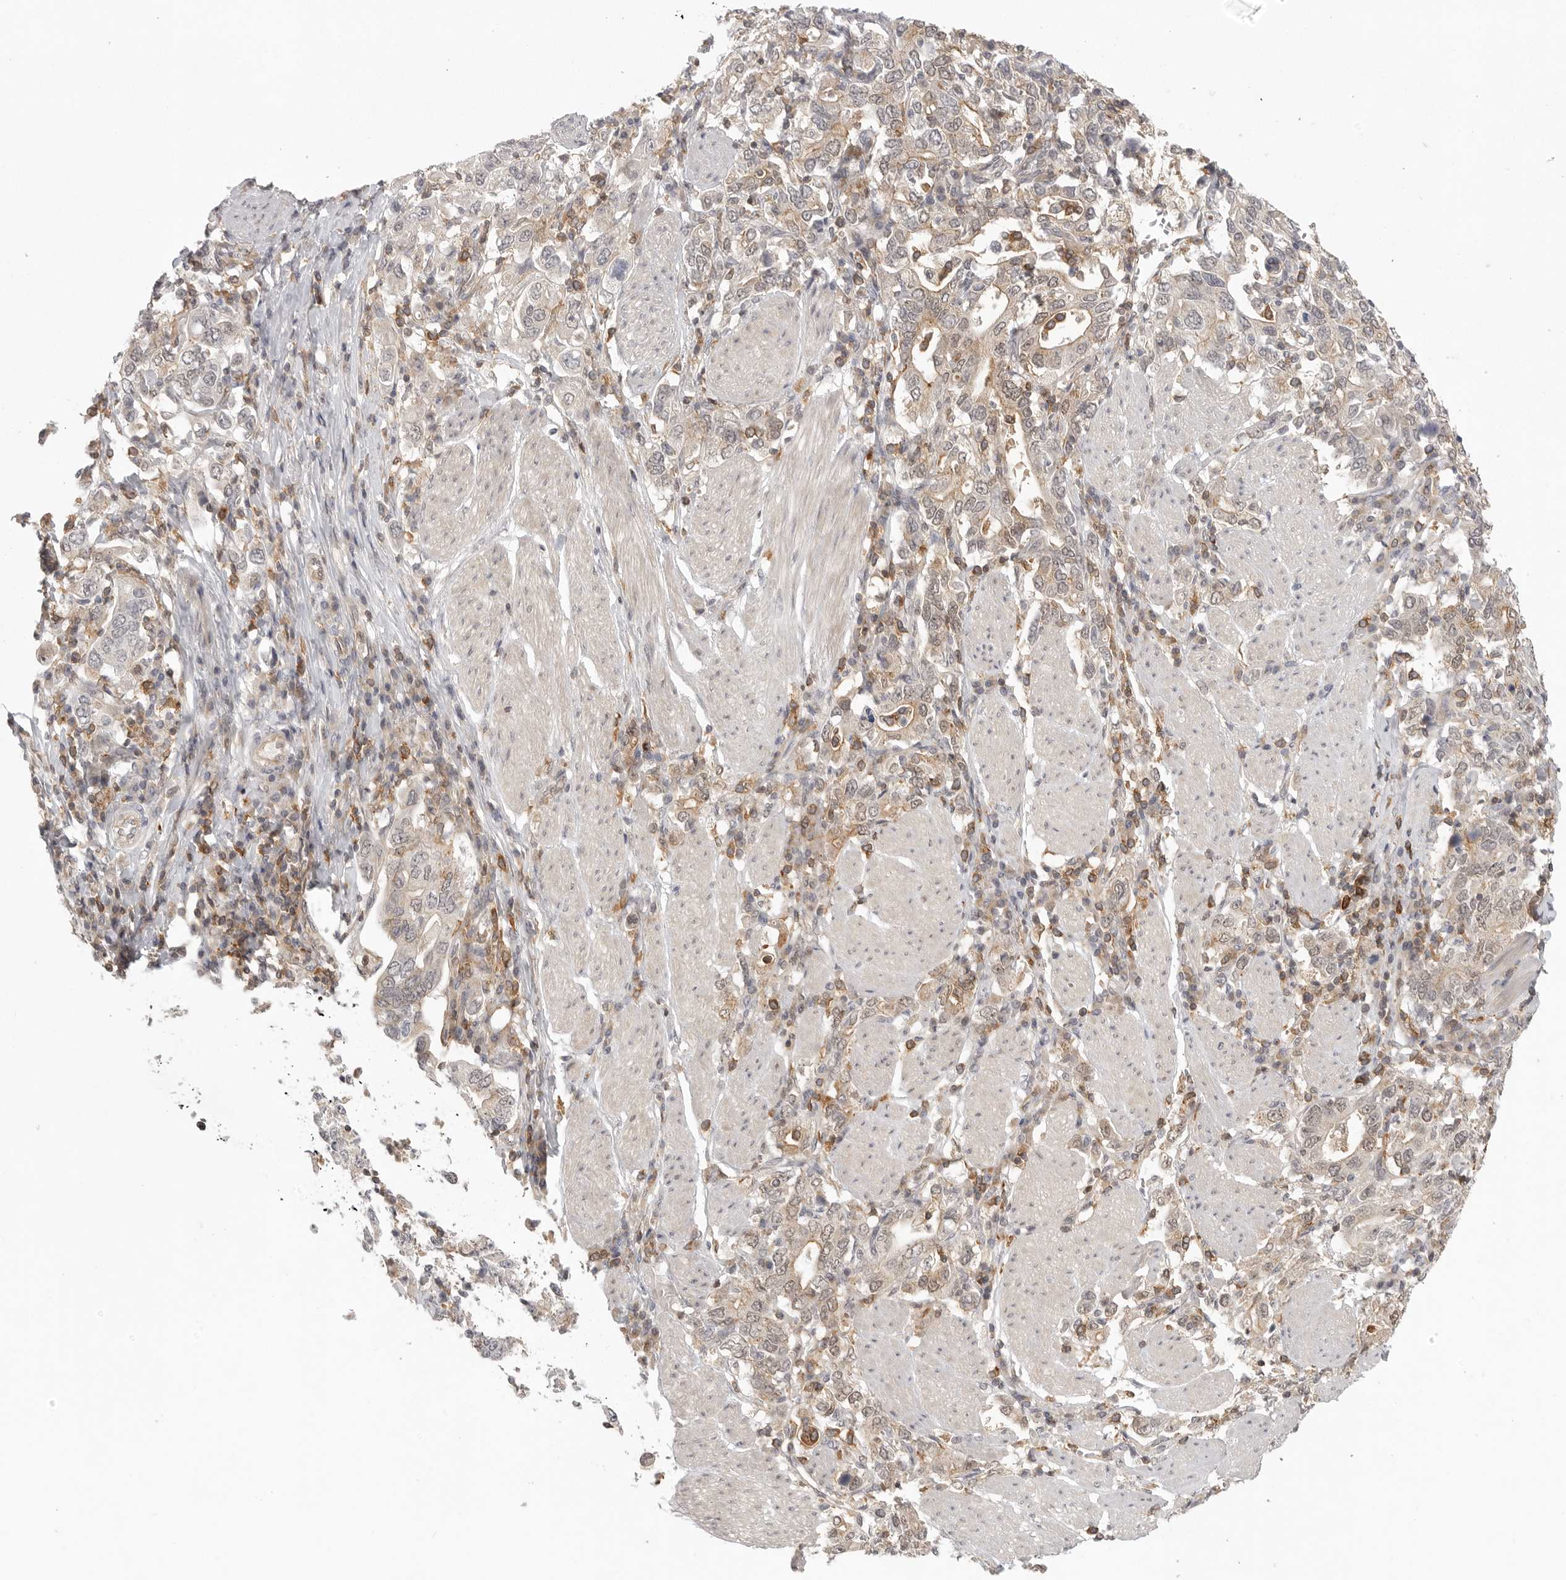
{"staining": {"intensity": "negative", "quantity": "none", "location": "none"}, "tissue": "stomach cancer", "cell_type": "Tumor cells", "image_type": "cancer", "snomed": [{"axis": "morphology", "description": "Adenocarcinoma, NOS"}, {"axis": "topography", "description": "Stomach, upper"}], "caption": "Tumor cells are negative for brown protein staining in stomach cancer (adenocarcinoma).", "gene": "DBNL", "patient": {"sex": "male", "age": 62}}